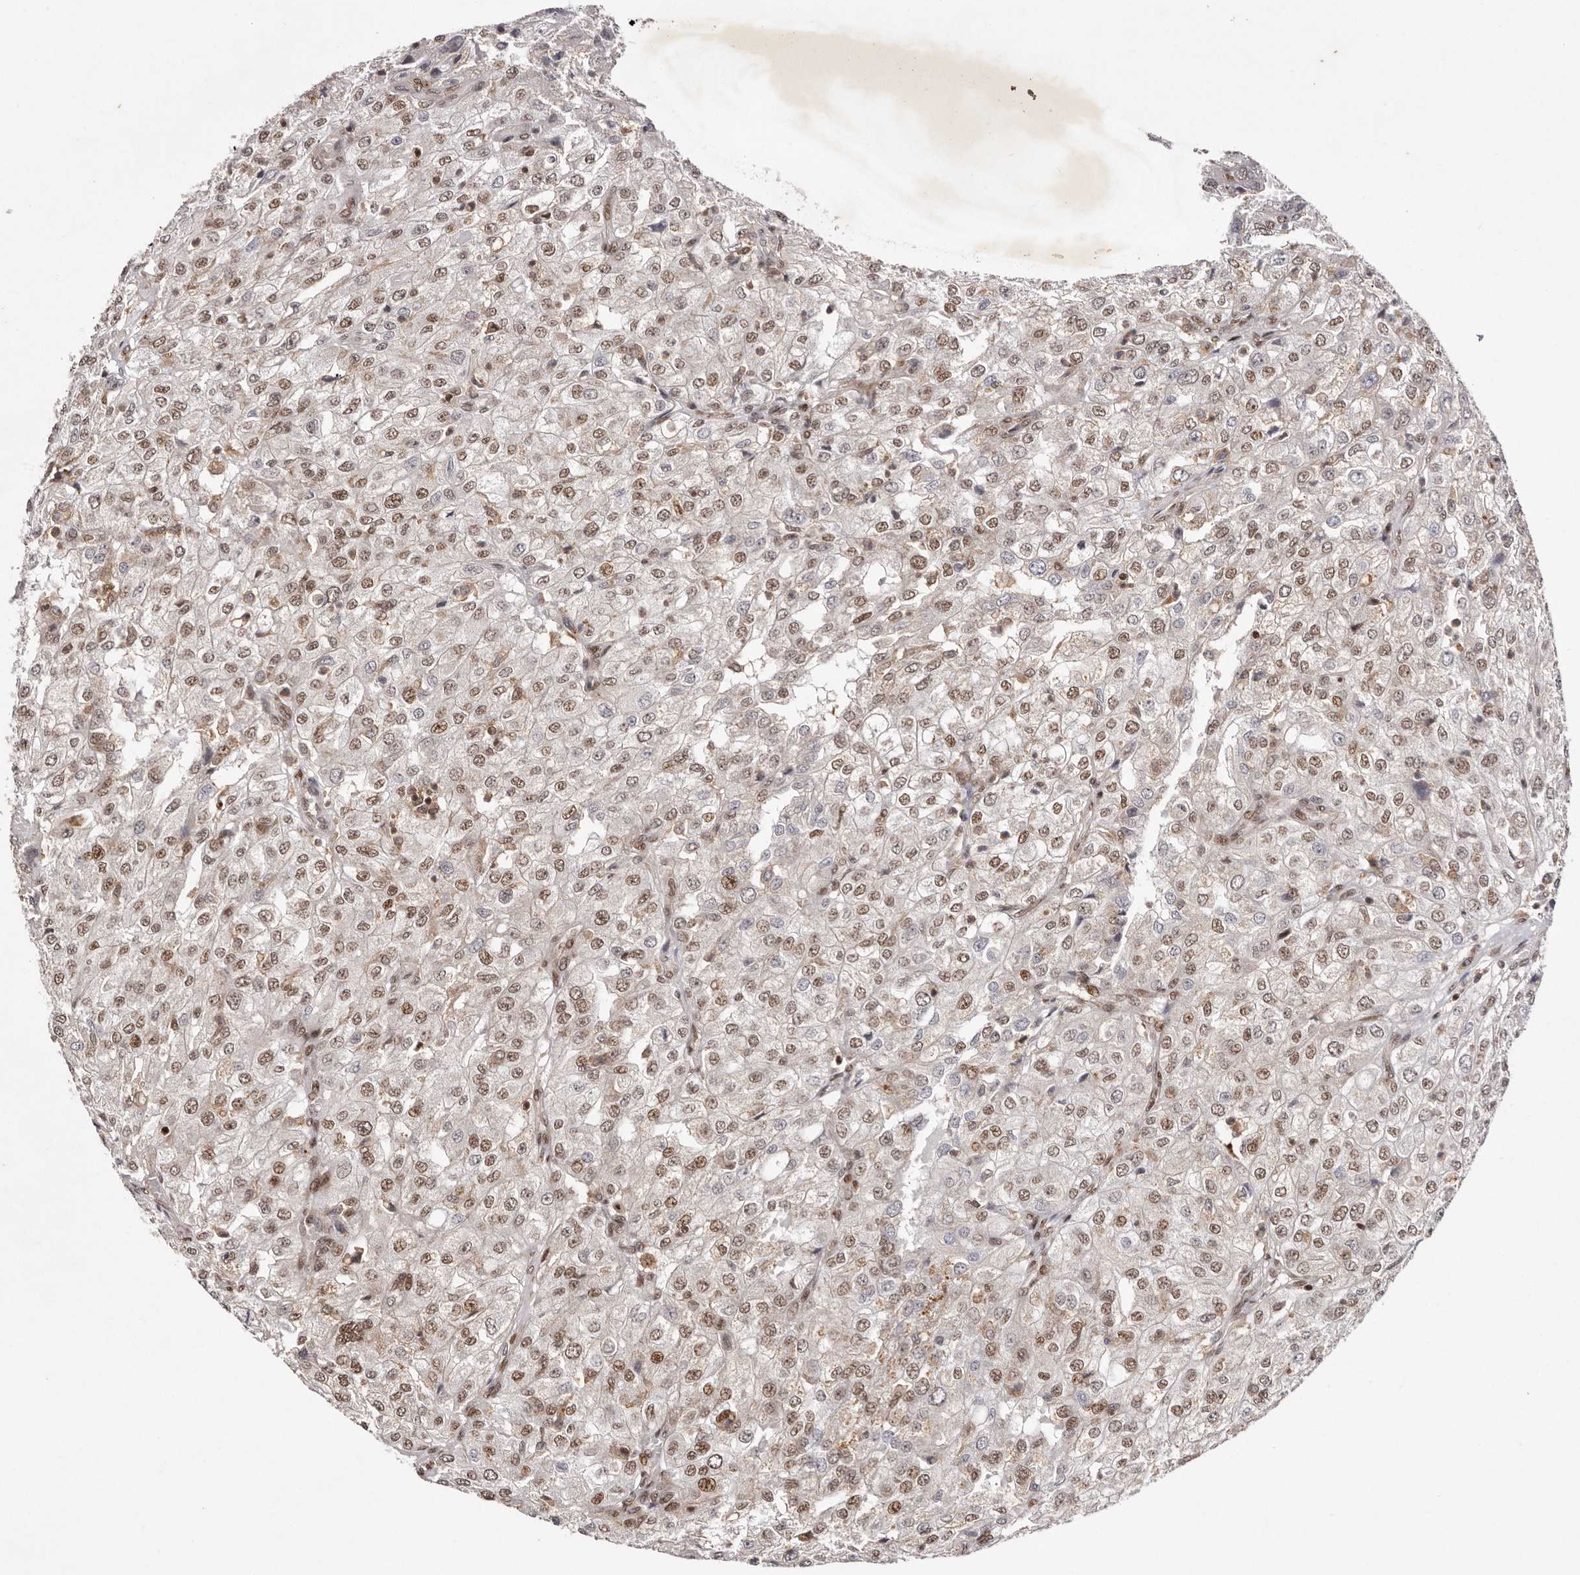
{"staining": {"intensity": "moderate", "quantity": ">75%", "location": "nuclear"}, "tissue": "renal cancer", "cell_type": "Tumor cells", "image_type": "cancer", "snomed": [{"axis": "morphology", "description": "Adenocarcinoma, NOS"}, {"axis": "topography", "description": "Kidney"}], "caption": "Adenocarcinoma (renal) stained for a protein (brown) shows moderate nuclear positive positivity in about >75% of tumor cells.", "gene": "FBXO5", "patient": {"sex": "female", "age": 54}}